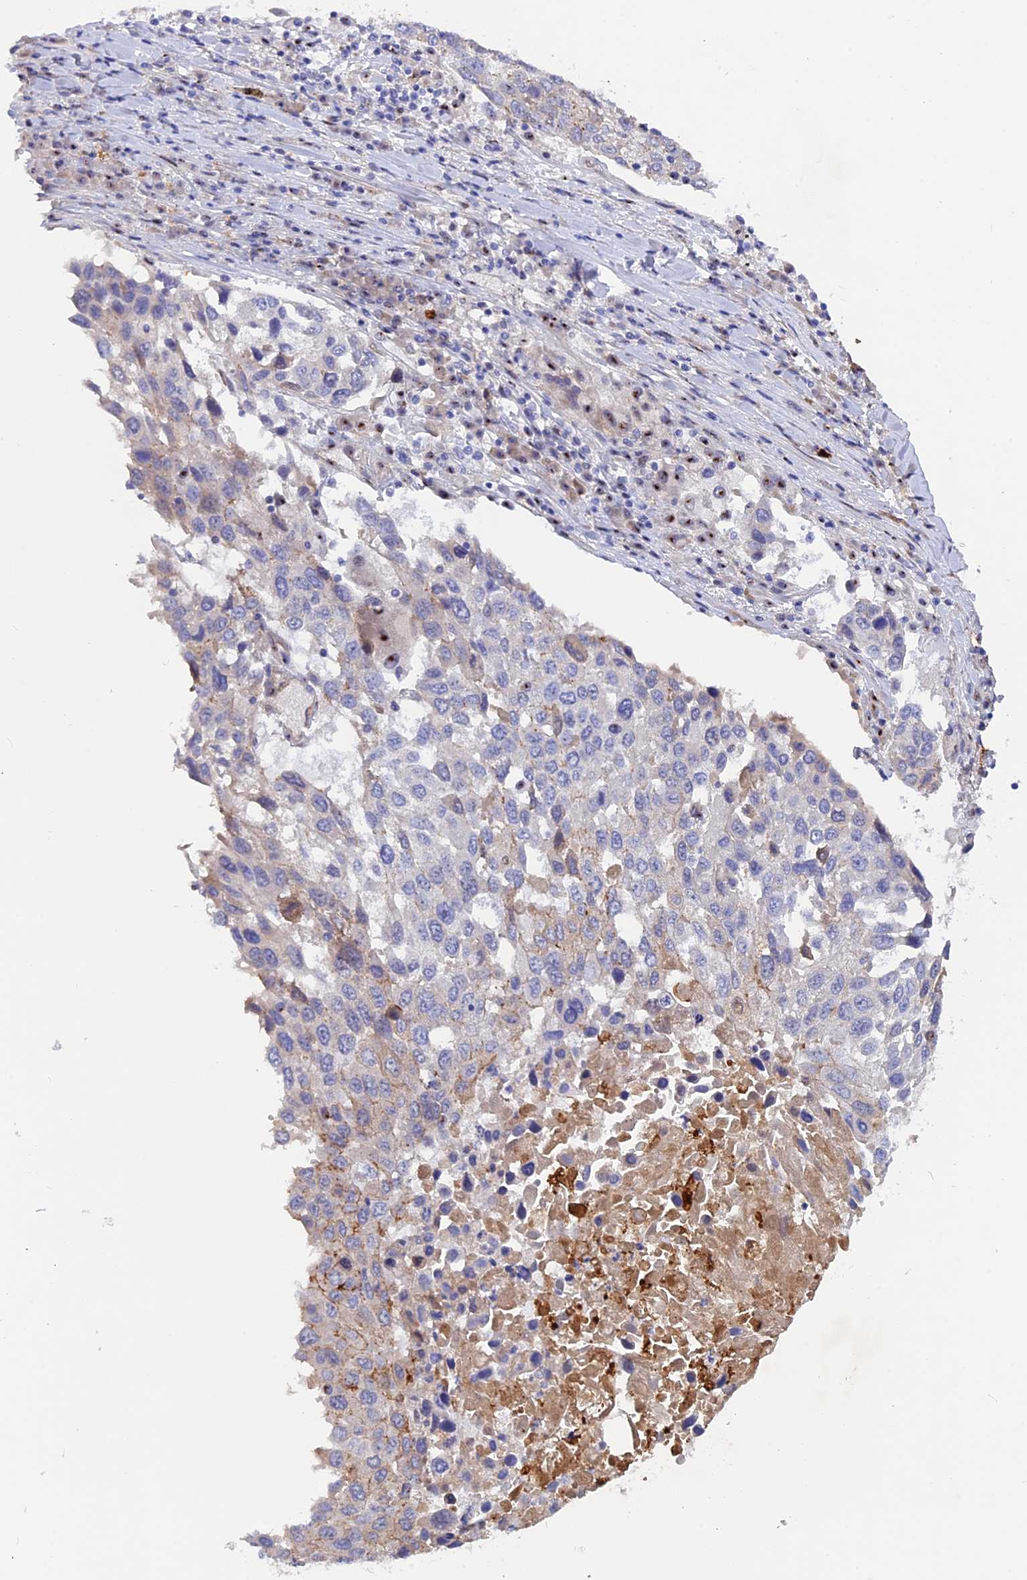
{"staining": {"intensity": "weak", "quantity": "<25%", "location": "cytoplasmic/membranous"}, "tissue": "lung cancer", "cell_type": "Tumor cells", "image_type": "cancer", "snomed": [{"axis": "morphology", "description": "Squamous cell carcinoma, NOS"}, {"axis": "topography", "description": "Lung"}], "caption": "High magnification brightfield microscopy of squamous cell carcinoma (lung) stained with DAB (brown) and counterstained with hematoxylin (blue): tumor cells show no significant positivity.", "gene": "GK5", "patient": {"sex": "male", "age": 65}}